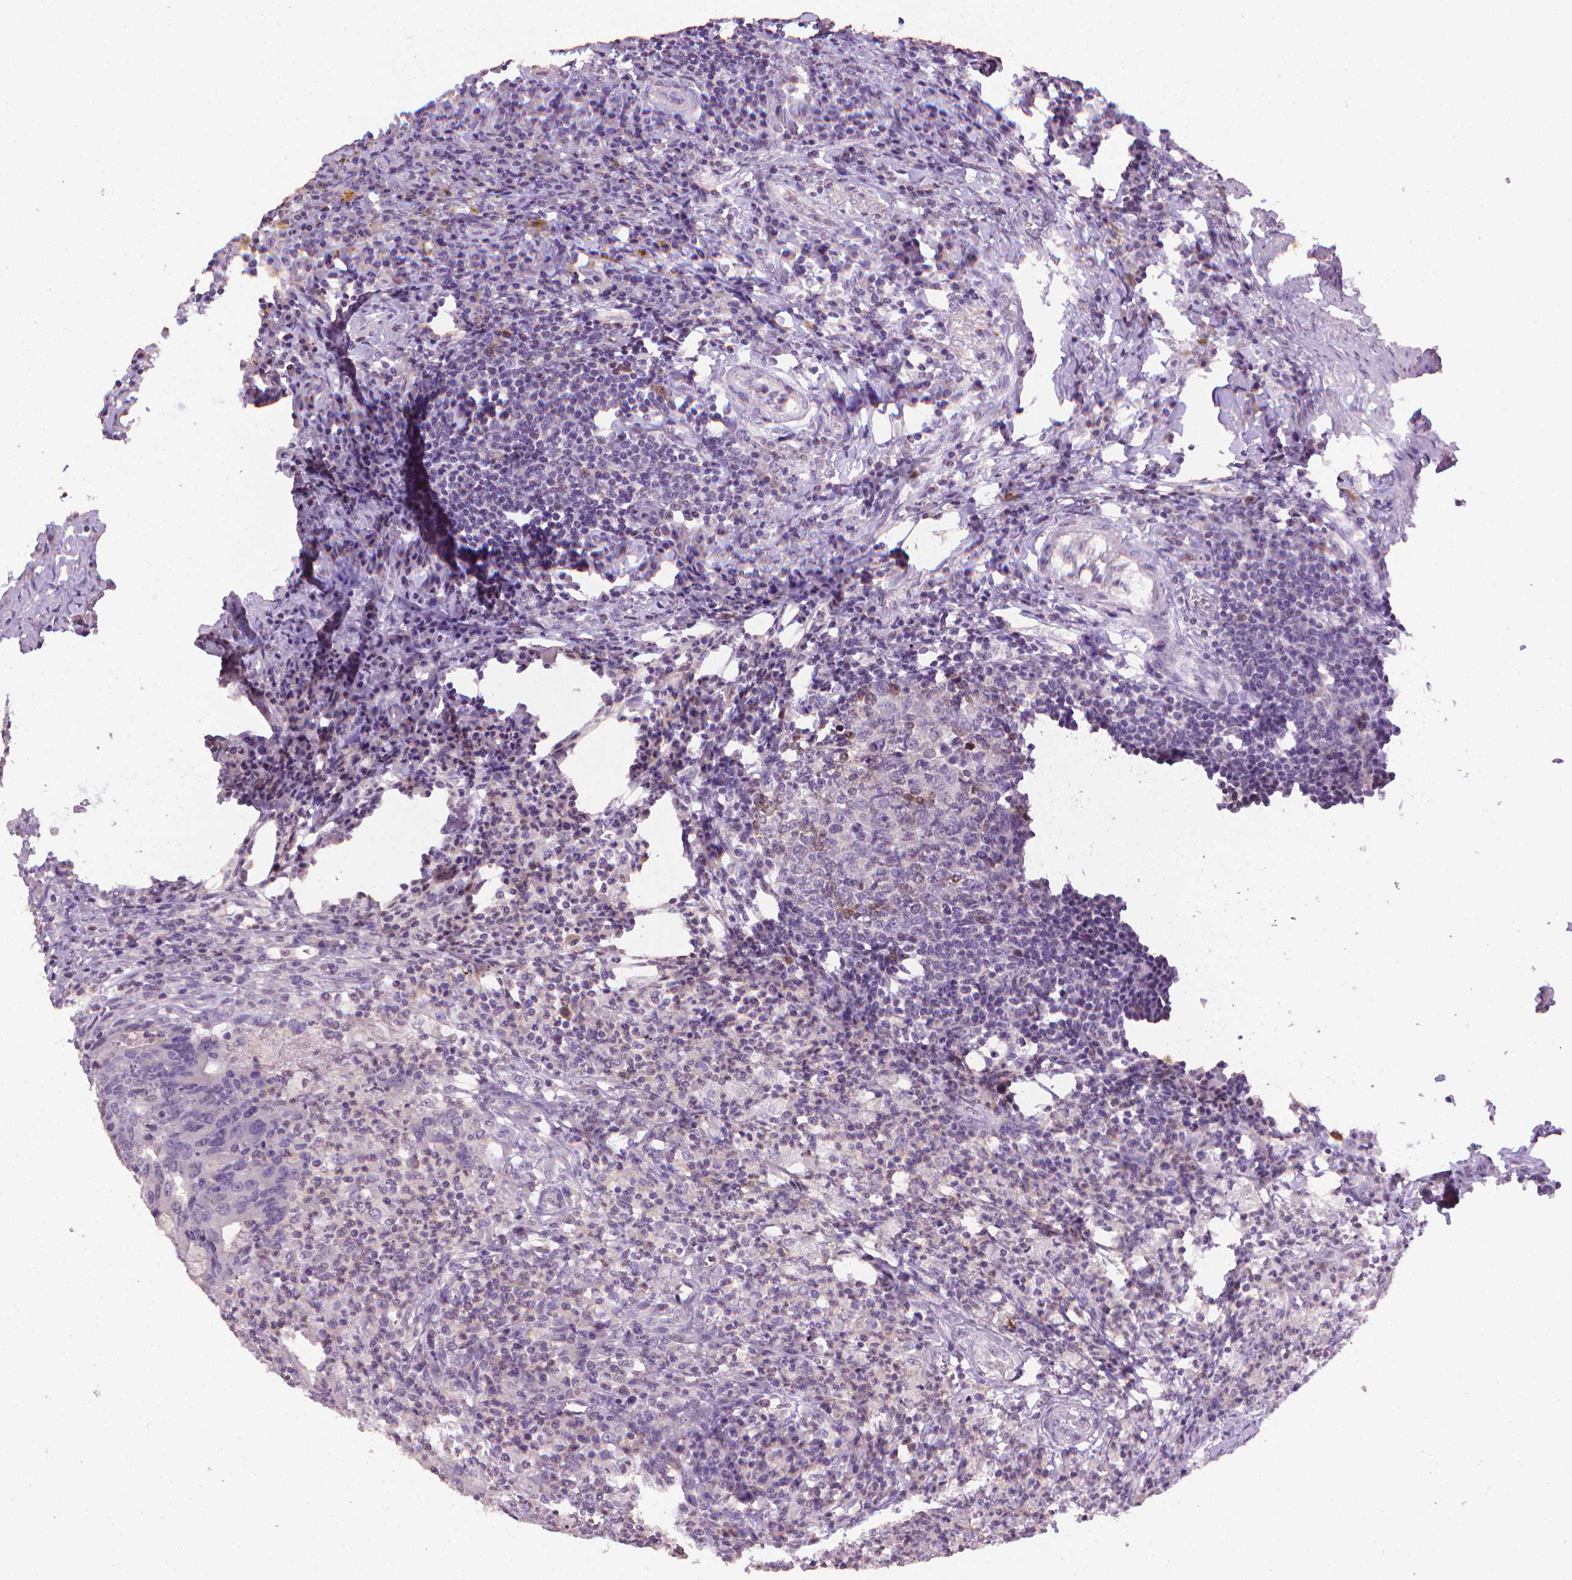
{"staining": {"intensity": "negative", "quantity": "none", "location": "none"}, "tissue": "colorectal cancer", "cell_type": "Tumor cells", "image_type": "cancer", "snomed": [{"axis": "morphology", "description": "Adenocarcinoma, NOS"}, {"axis": "topography", "description": "Colon"}], "caption": "The immunohistochemistry image has no significant expression in tumor cells of colorectal cancer tissue. The staining was performed using DAB to visualize the protein expression in brown, while the nuclei were stained in blue with hematoxylin (Magnification: 20x).", "gene": "CDKN2D", "patient": {"sex": "male", "age": 67}}